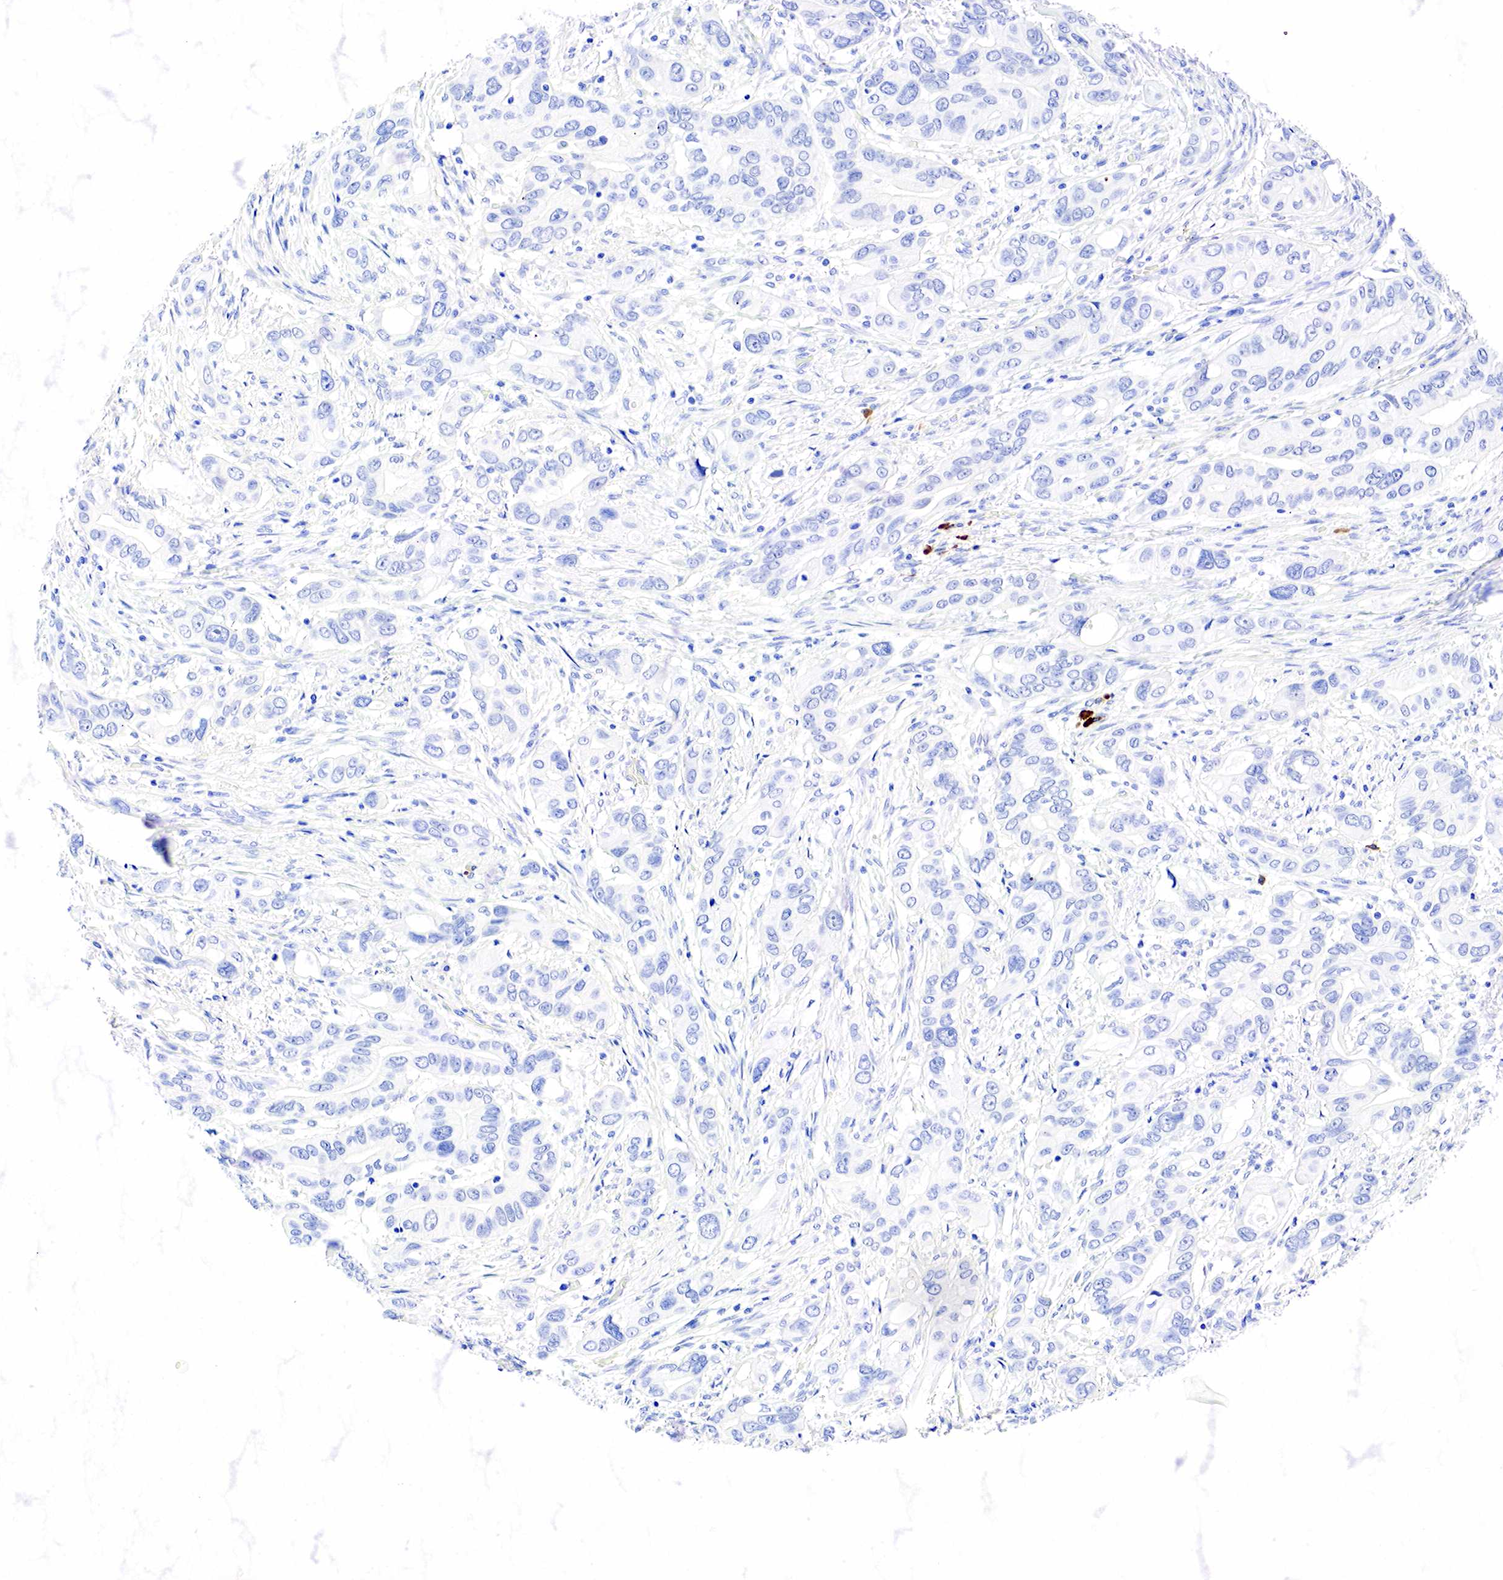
{"staining": {"intensity": "negative", "quantity": "none", "location": "none"}, "tissue": "stomach cancer", "cell_type": "Tumor cells", "image_type": "cancer", "snomed": [{"axis": "morphology", "description": "Adenocarcinoma, NOS"}, {"axis": "topography", "description": "Stomach, upper"}], "caption": "Immunohistochemistry (IHC) photomicrograph of neoplastic tissue: human stomach cancer stained with DAB (3,3'-diaminobenzidine) demonstrates no significant protein staining in tumor cells.", "gene": "CD79A", "patient": {"sex": "male", "age": 47}}